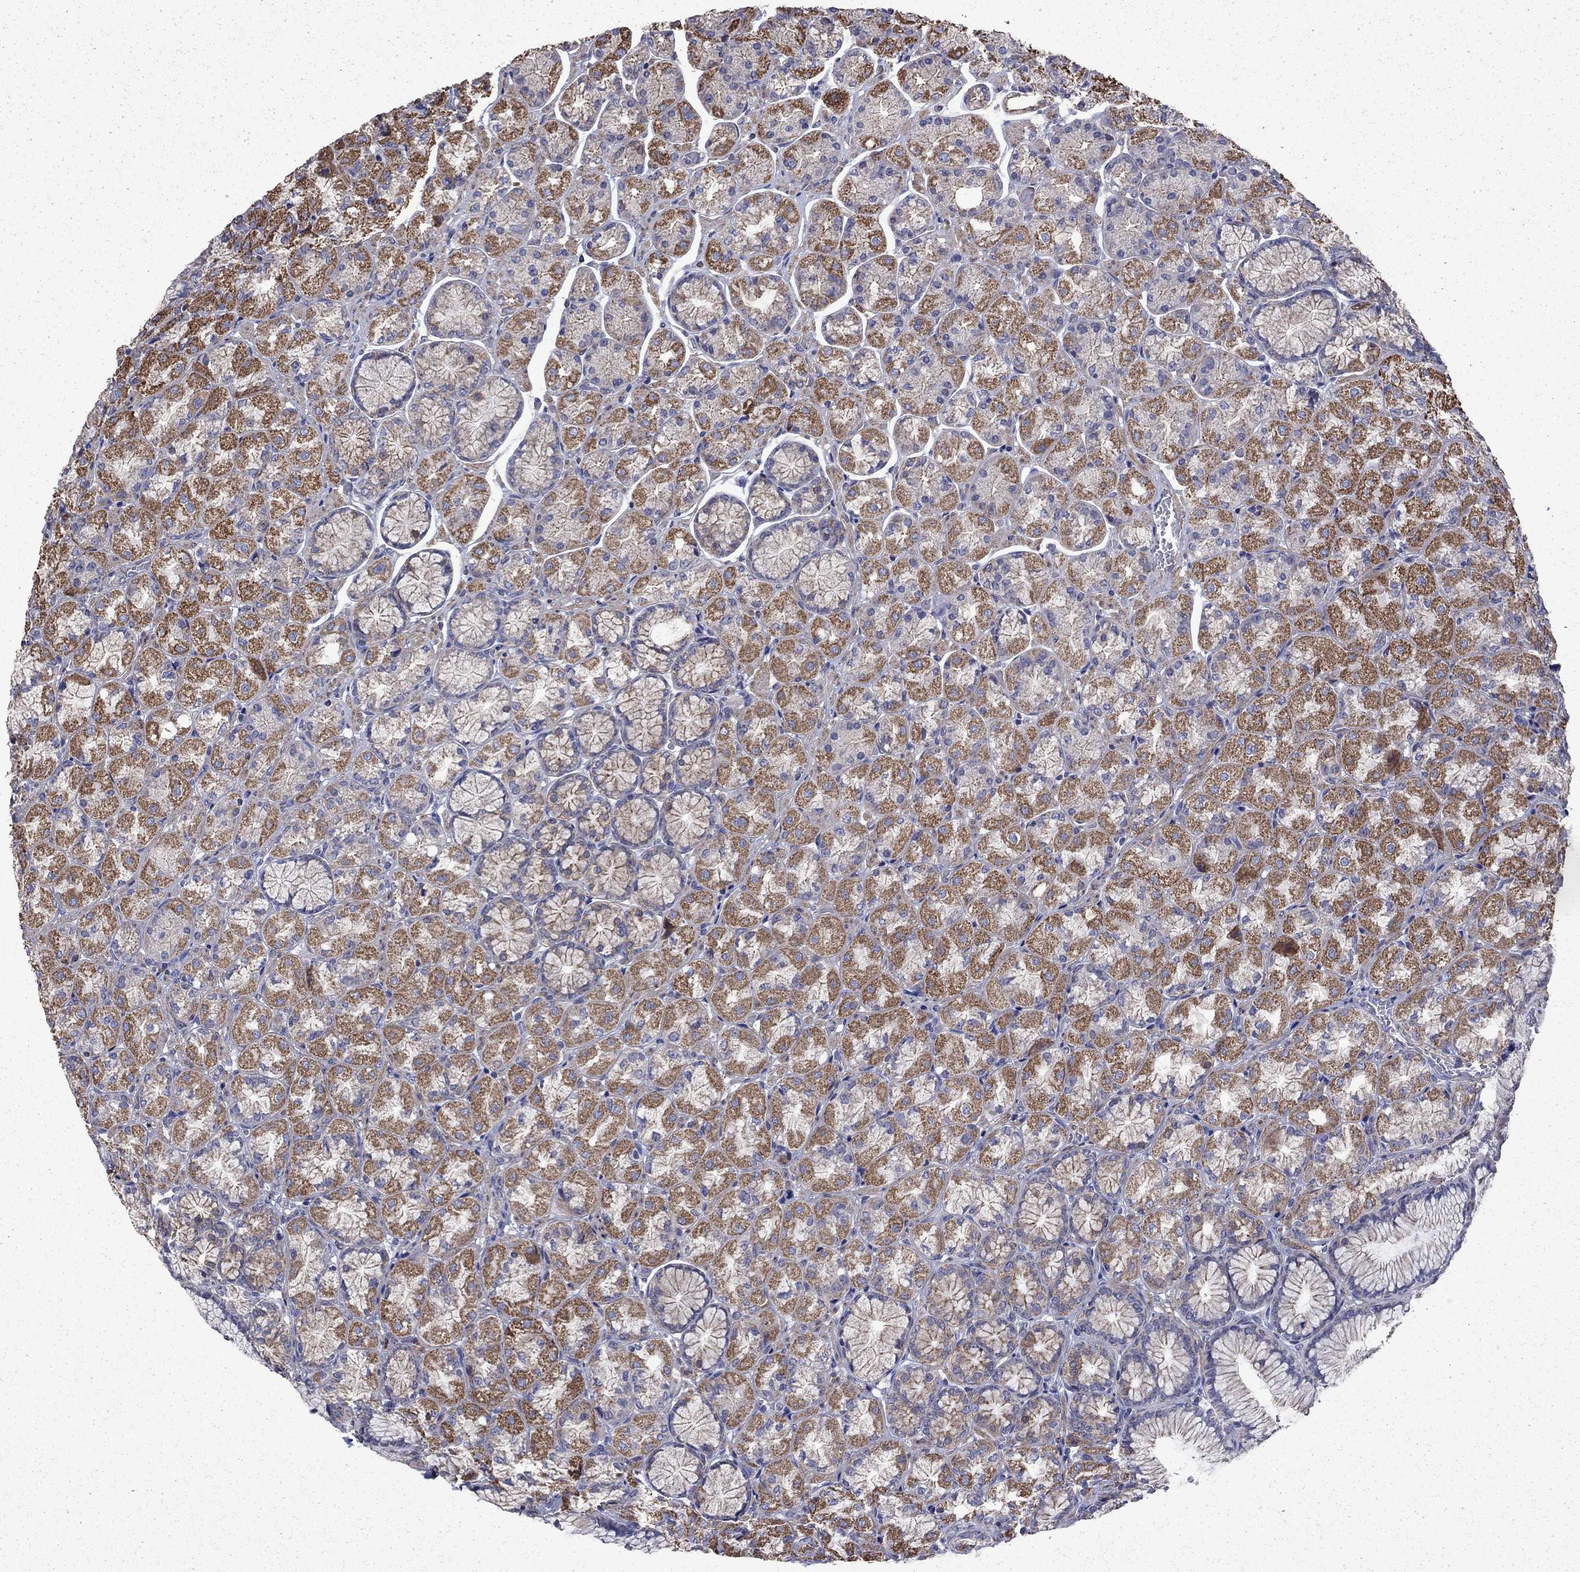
{"staining": {"intensity": "moderate", "quantity": "25%-75%", "location": "cytoplasmic/membranous"}, "tissue": "stomach", "cell_type": "Glandular cells", "image_type": "normal", "snomed": [{"axis": "morphology", "description": "Normal tissue, NOS"}, {"axis": "morphology", "description": "Adenocarcinoma, NOS"}, {"axis": "morphology", "description": "Adenocarcinoma, High grade"}, {"axis": "topography", "description": "Stomach, upper"}, {"axis": "topography", "description": "Stomach"}], "caption": "Stomach stained for a protein exhibits moderate cytoplasmic/membranous positivity in glandular cells. Nuclei are stained in blue.", "gene": "DTNA", "patient": {"sex": "female", "age": 65}}